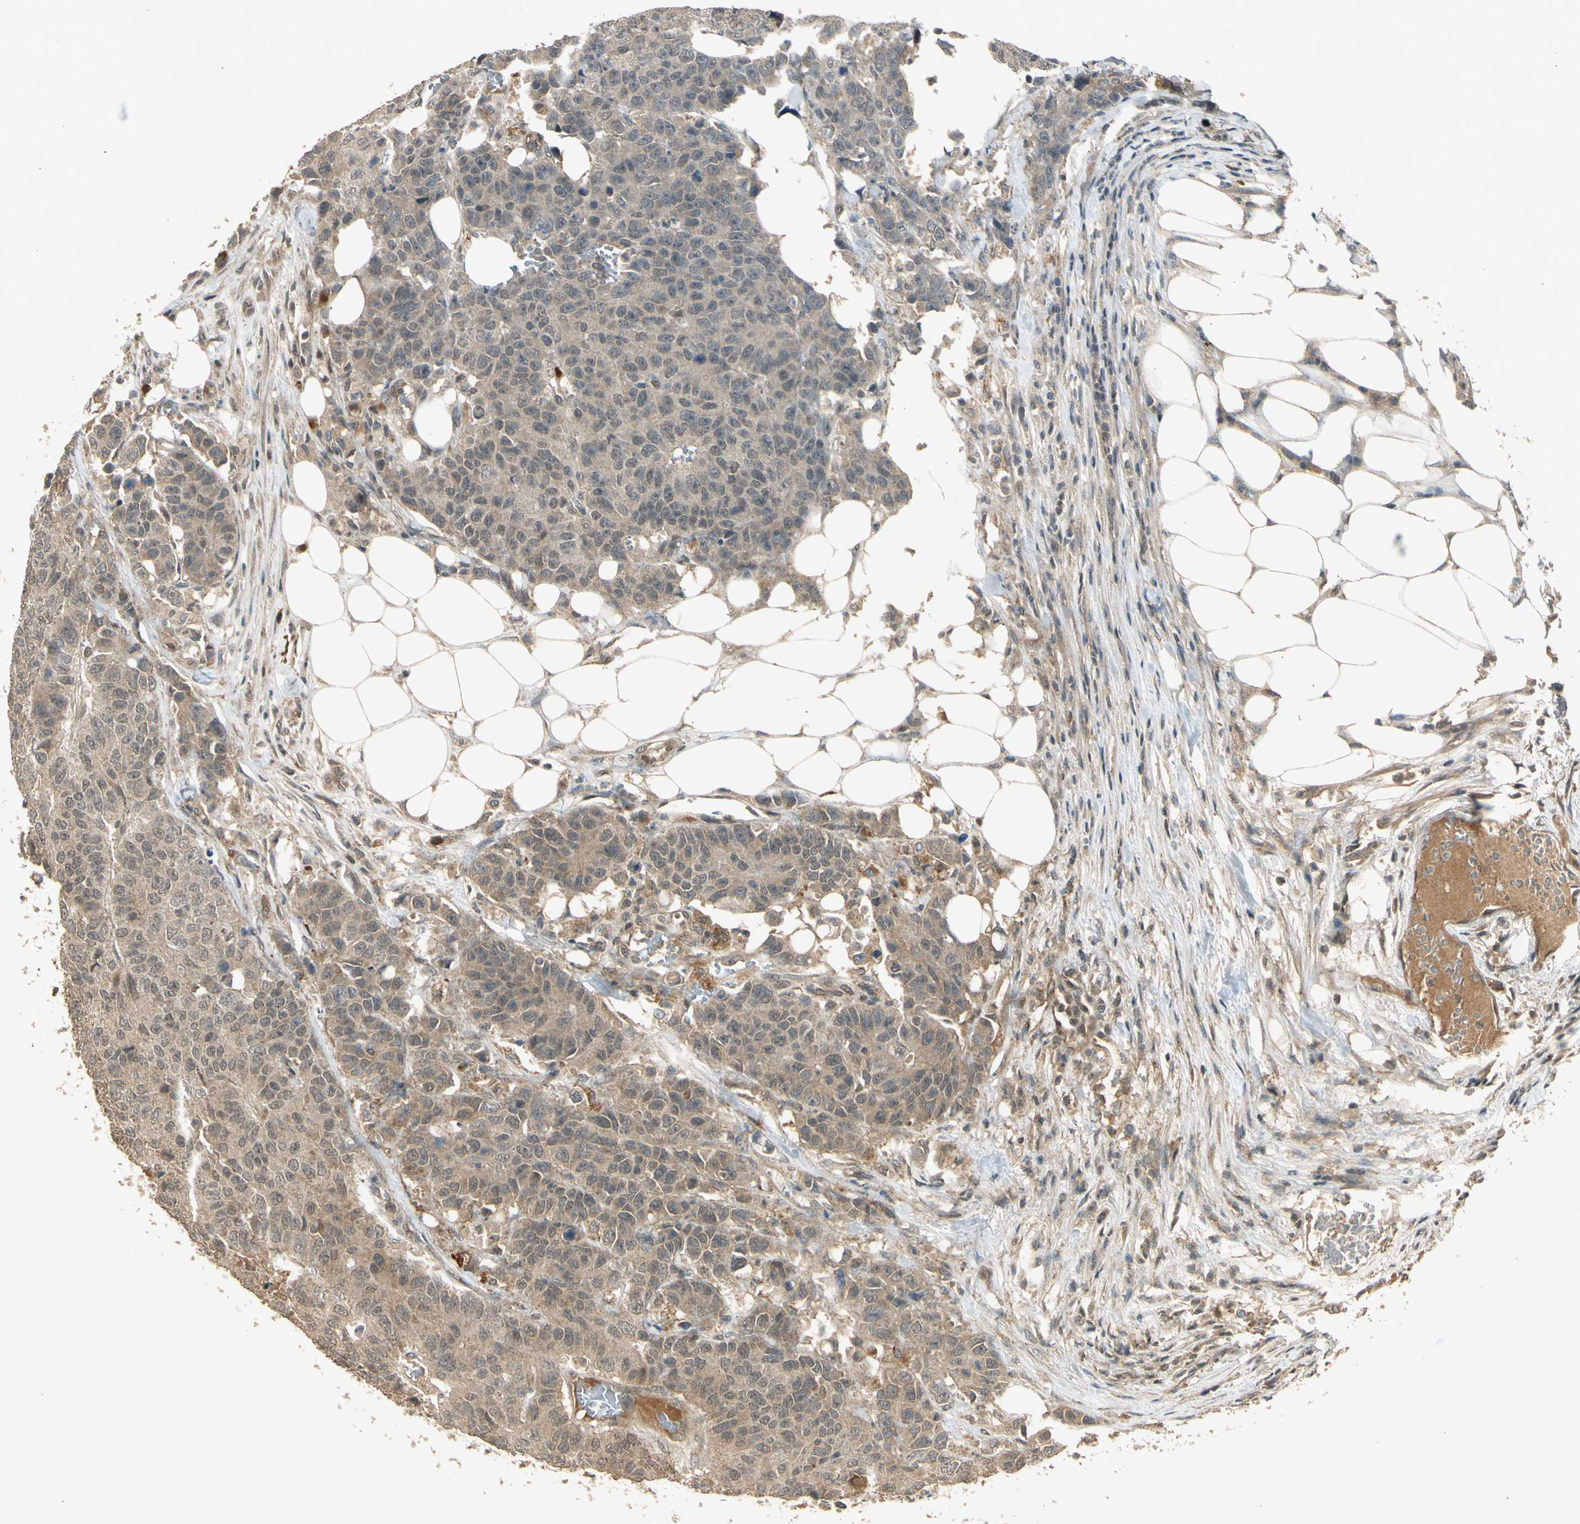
{"staining": {"intensity": "weak", "quantity": ">75%", "location": "cytoplasmic/membranous"}, "tissue": "colorectal cancer", "cell_type": "Tumor cells", "image_type": "cancer", "snomed": [{"axis": "morphology", "description": "Adenocarcinoma, NOS"}, {"axis": "topography", "description": "Colon"}], "caption": "IHC staining of adenocarcinoma (colorectal), which shows low levels of weak cytoplasmic/membranous expression in about >75% of tumor cells indicating weak cytoplasmic/membranous protein expression. The staining was performed using DAB (3,3'-diaminobenzidine) (brown) for protein detection and nuclei were counterstained in hematoxylin (blue).", "gene": "GMEB2", "patient": {"sex": "female", "age": 86}}